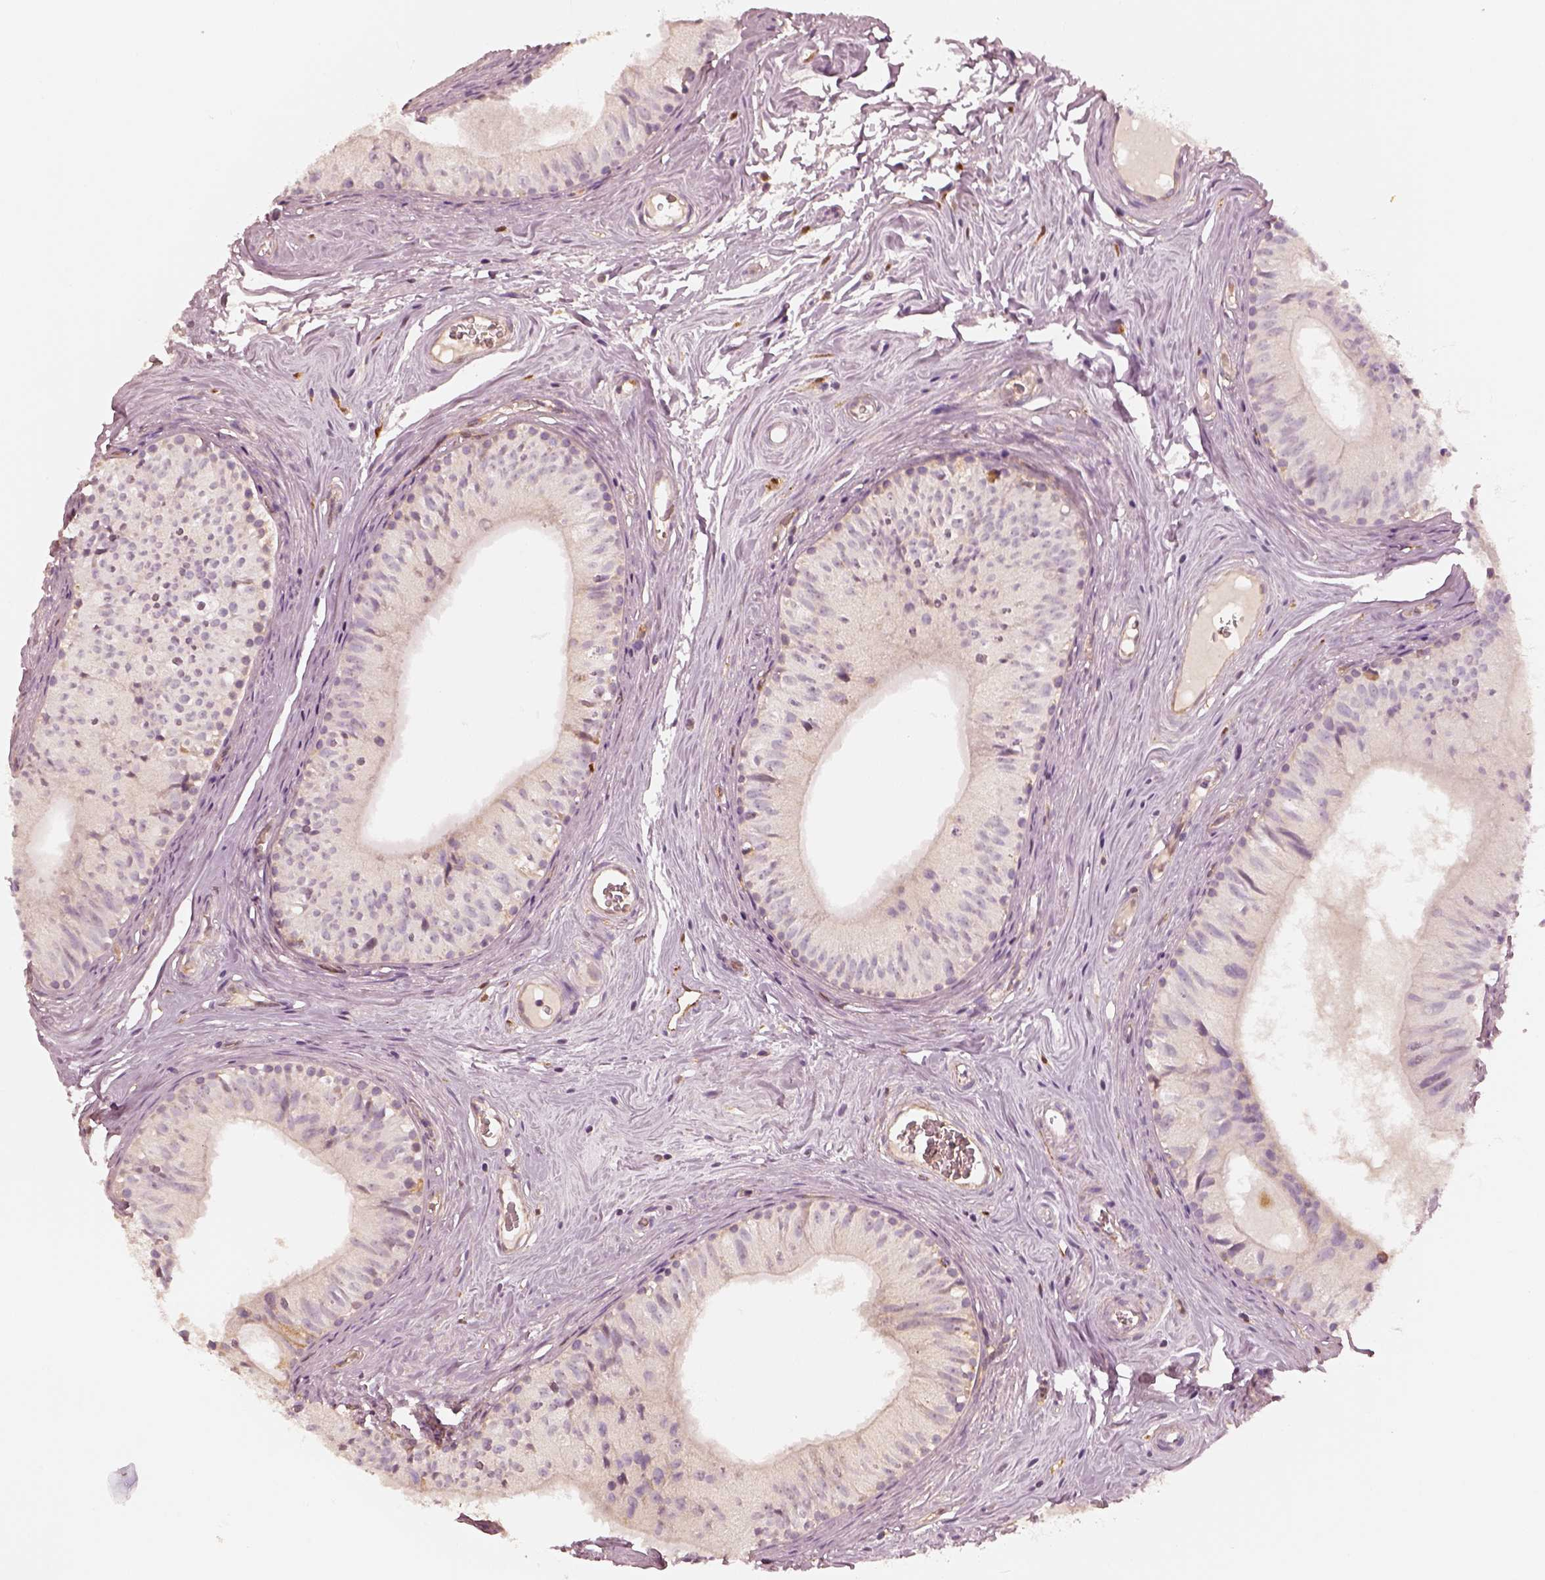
{"staining": {"intensity": "negative", "quantity": "none", "location": "none"}, "tissue": "epididymis", "cell_type": "Glandular cells", "image_type": "normal", "snomed": [{"axis": "morphology", "description": "Normal tissue, NOS"}, {"axis": "topography", "description": "Epididymis"}], "caption": "A high-resolution image shows IHC staining of normal epididymis, which demonstrates no significant staining in glandular cells.", "gene": "FSCN1", "patient": {"sex": "male", "age": 52}}